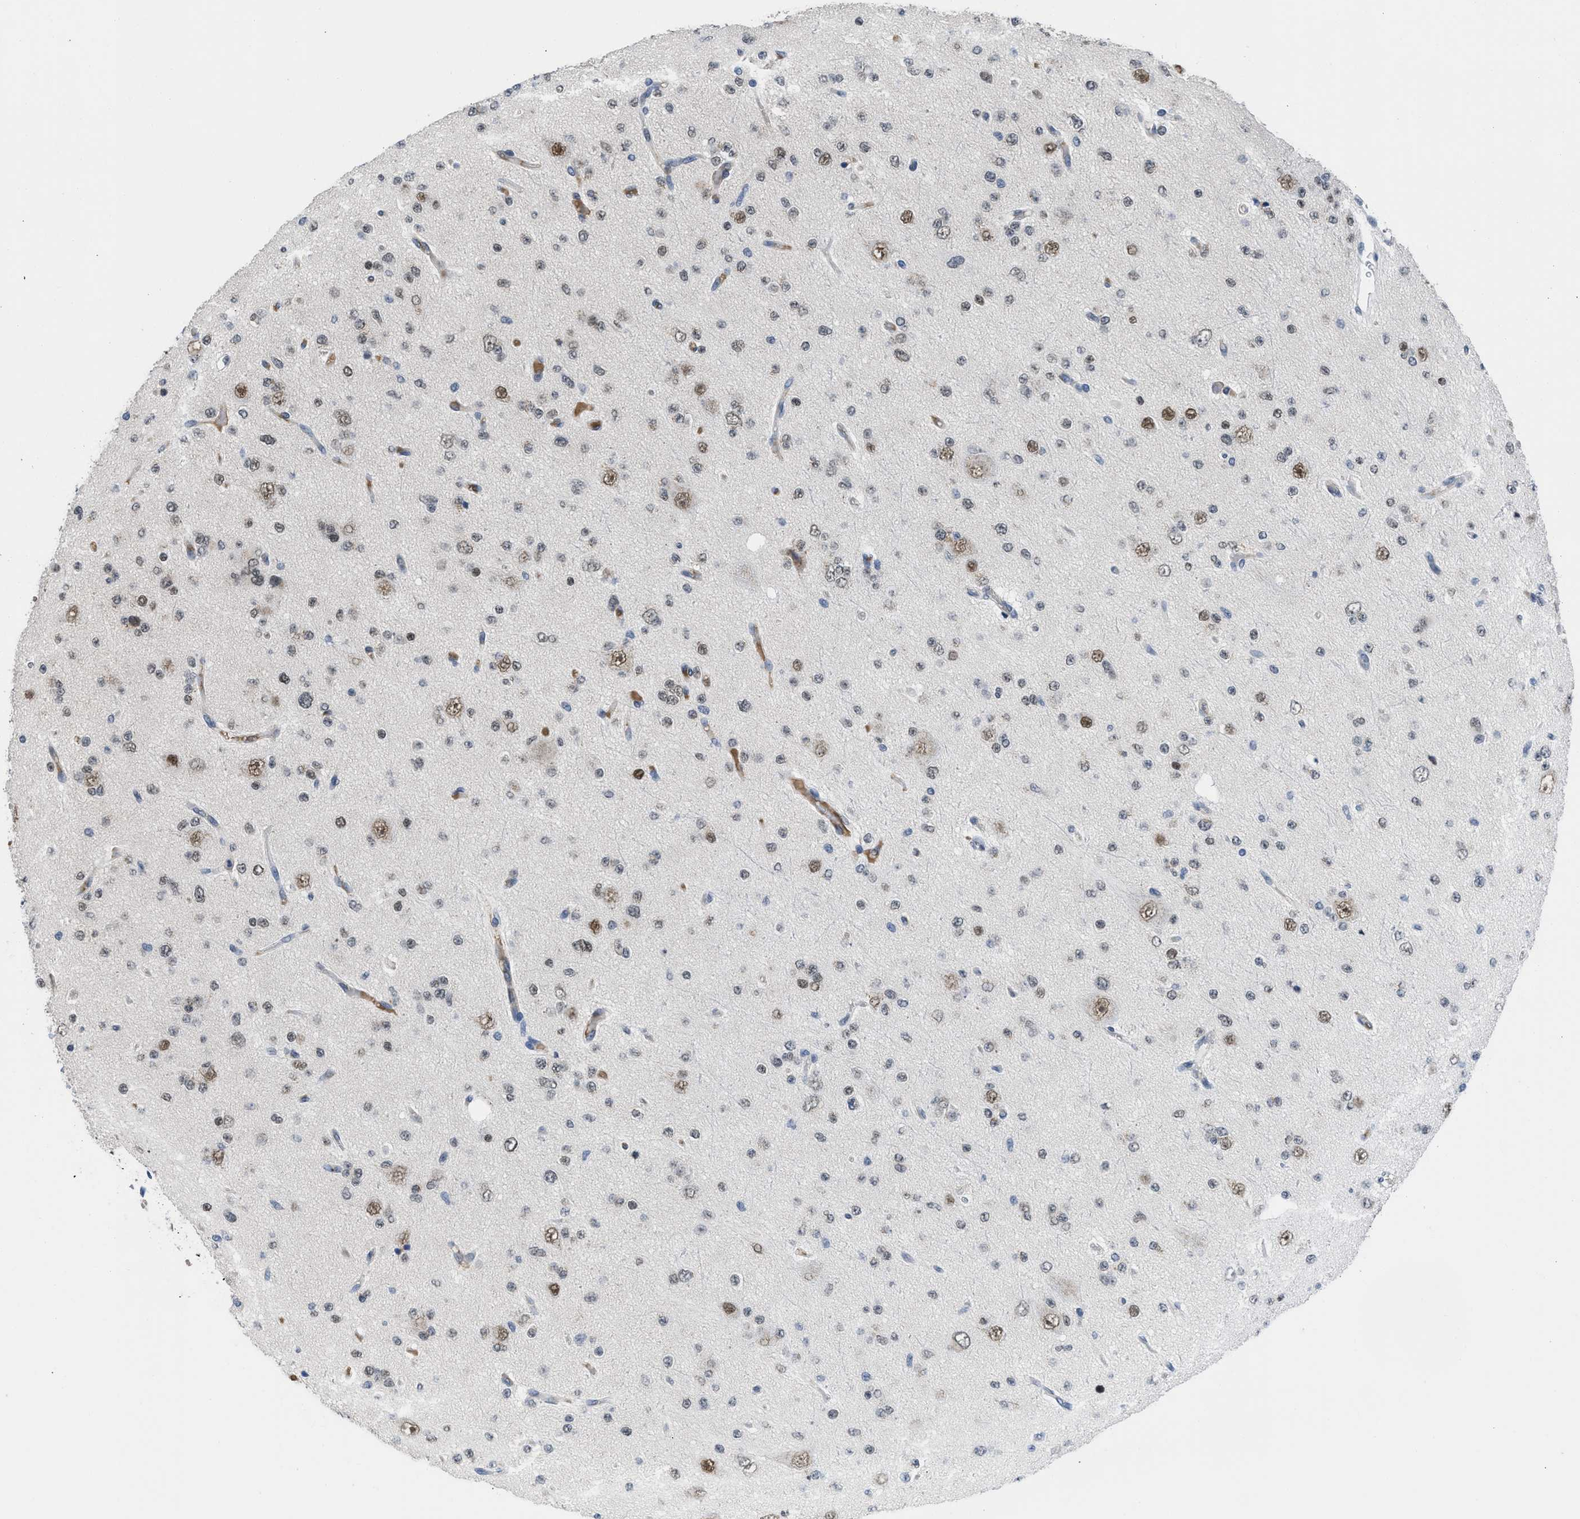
{"staining": {"intensity": "moderate", "quantity": "25%-75%", "location": "nuclear"}, "tissue": "glioma", "cell_type": "Tumor cells", "image_type": "cancer", "snomed": [{"axis": "morphology", "description": "Glioma, malignant, Low grade"}, {"axis": "topography", "description": "Brain"}], "caption": "Immunohistochemical staining of glioma demonstrates medium levels of moderate nuclear positivity in about 25%-75% of tumor cells.", "gene": "TERF2IP", "patient": {"sex": "male", "age": 38}}